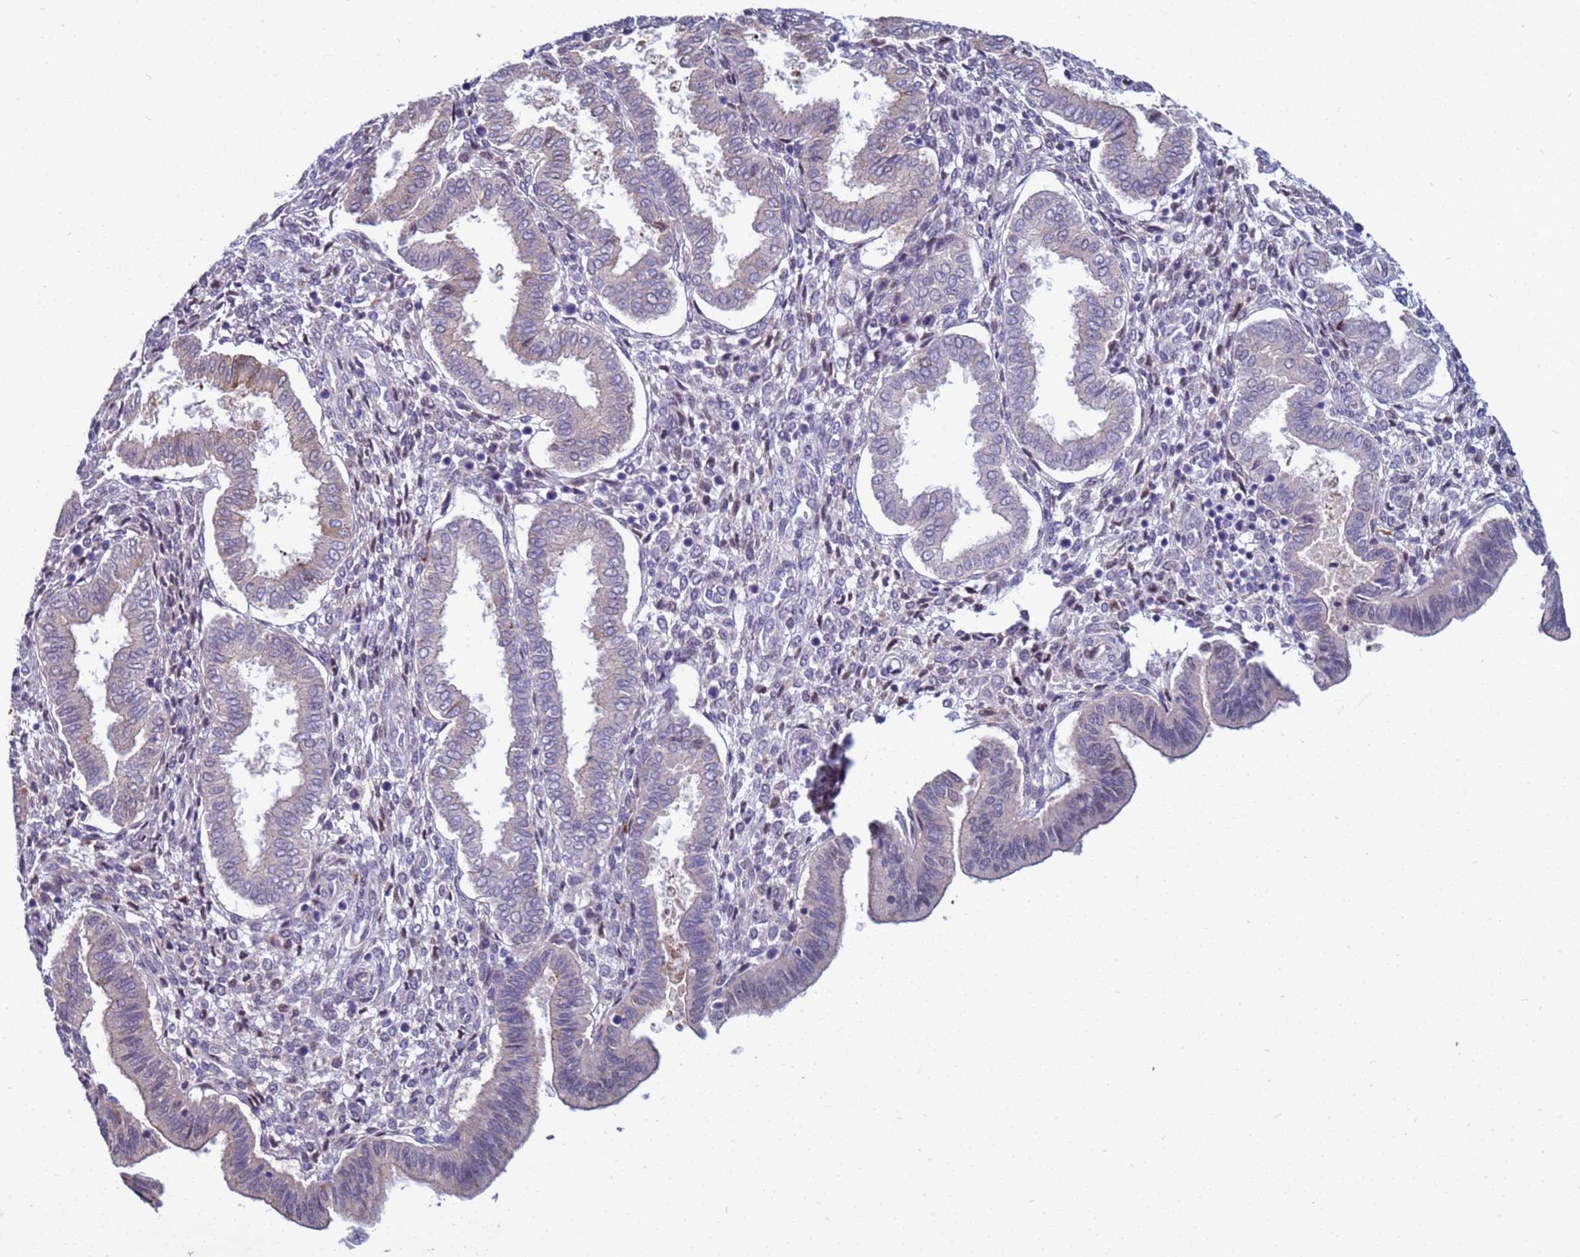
{"staining": {"intensity": "negative", "quantity": "none", "location": "none"}, "tissue": "endometrium", "cell_type": "Cells in endometrial stroma", "image_type": "normal", "snomed": [{"axis": "morphology", "description": "Normal tissue, NOS"}, {"axis": "topography", "description": "Endometrium"}], "caption": "A histopathology image of human endometrium is negative for staining in cells in endometrial stroma. Brightfield microscopy of IHC stained with DAB (3,3'-diaminobenzidine) (brown) and hematoxylin (blue), captured at high magnification.", "gene": "NAT1", "patient": {"sex": "female", "age": 24}}